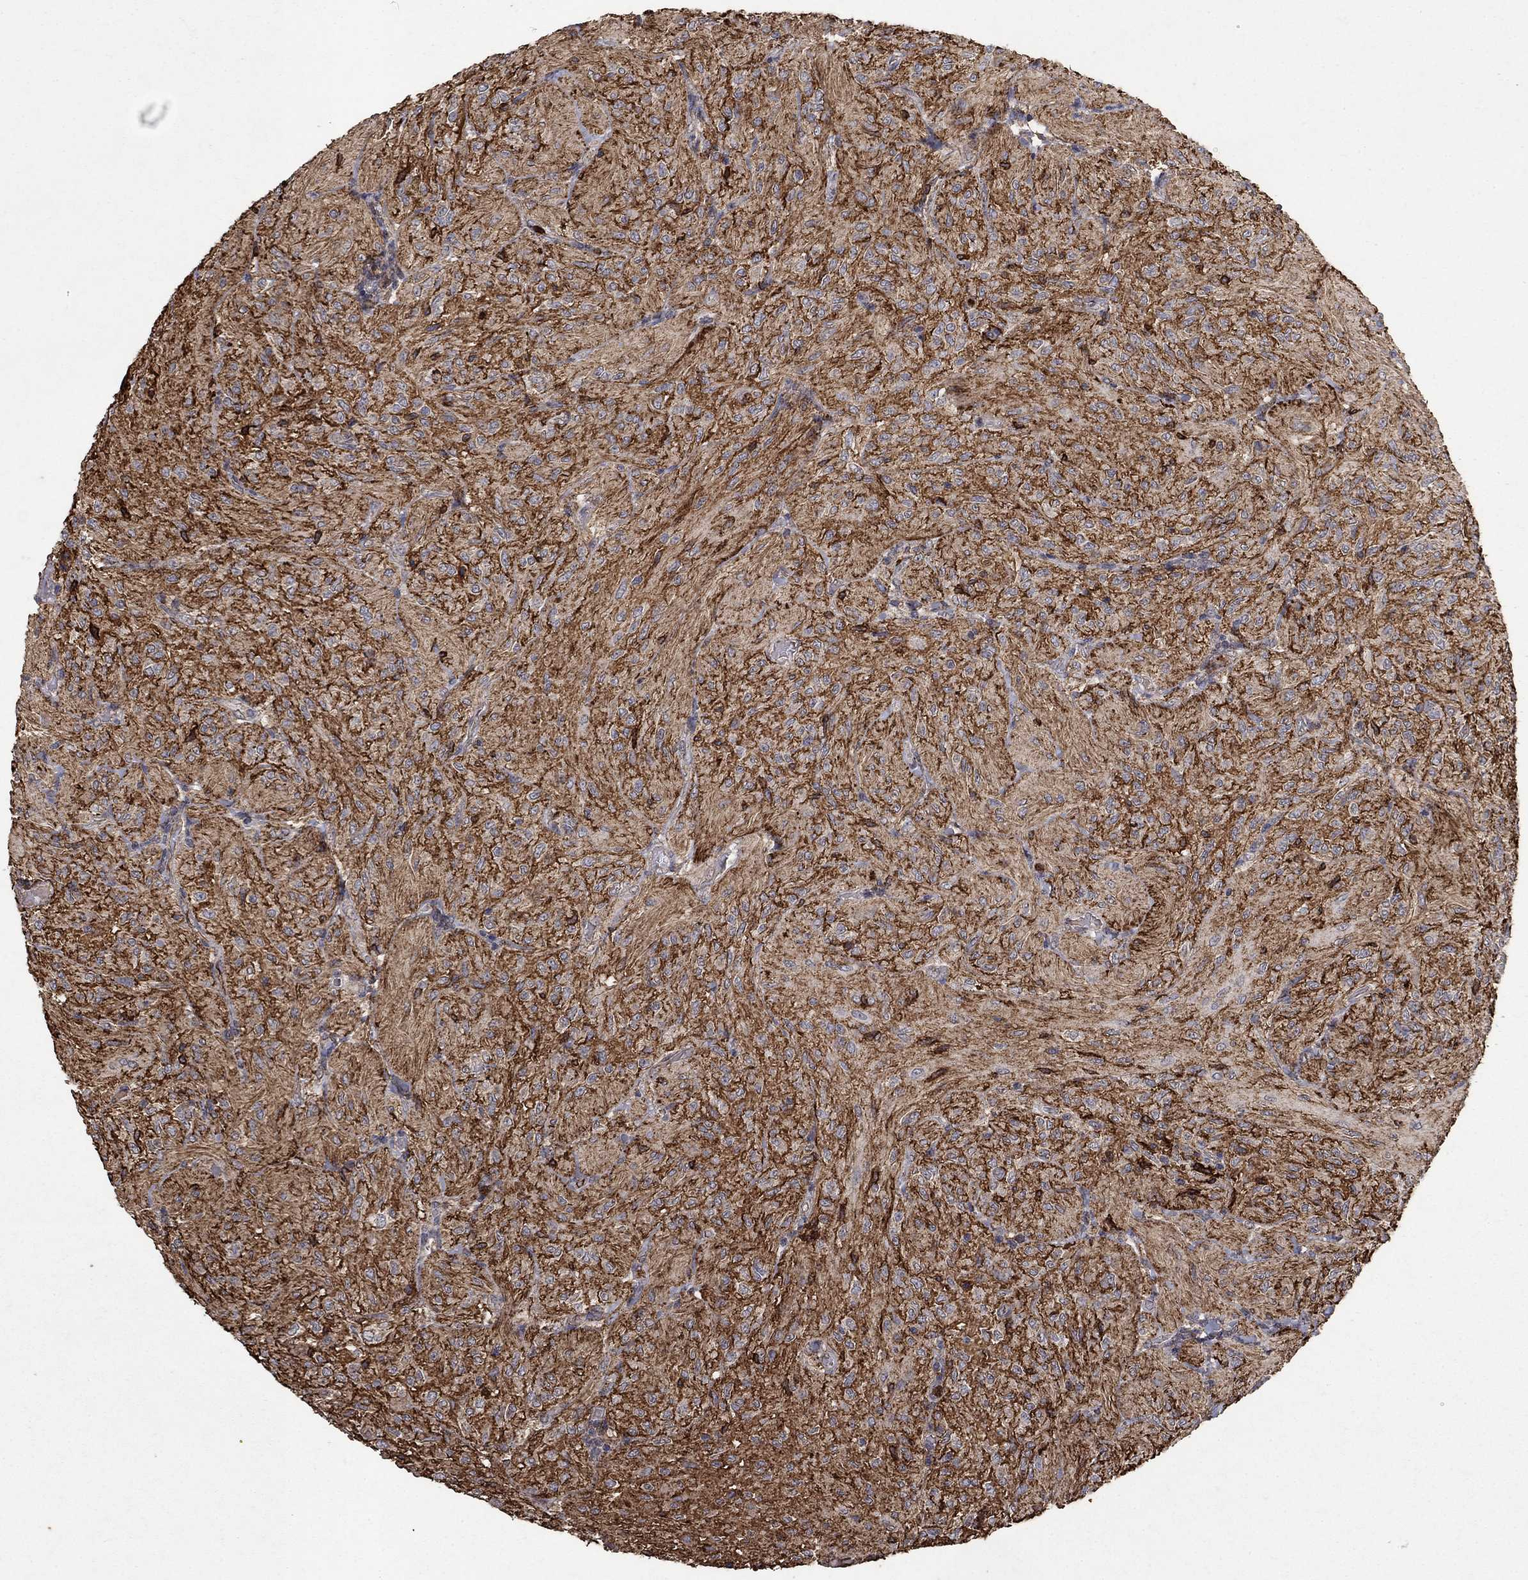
{"staining": {"intensity": "strong", "quantity": "<25%", "location": "cytoplasmic/membranous"}, "tissue": "glioma", "cell_type": "Tumor cells", "image_type": "cancer", "snomed": [{"axis": "morphology", "description": "Glioma, malignant, Low grade"}, {"axis": "topography", "description": "Brain"}], "caption": "Brown immunohistochemical staining in malignant glioma (low-grade) exhibits strong cytoplasmic/membranous expression in approximately <25% of tumor cells.", "gene": "CD24", "patient": {"sex": "male", "age": 3}}